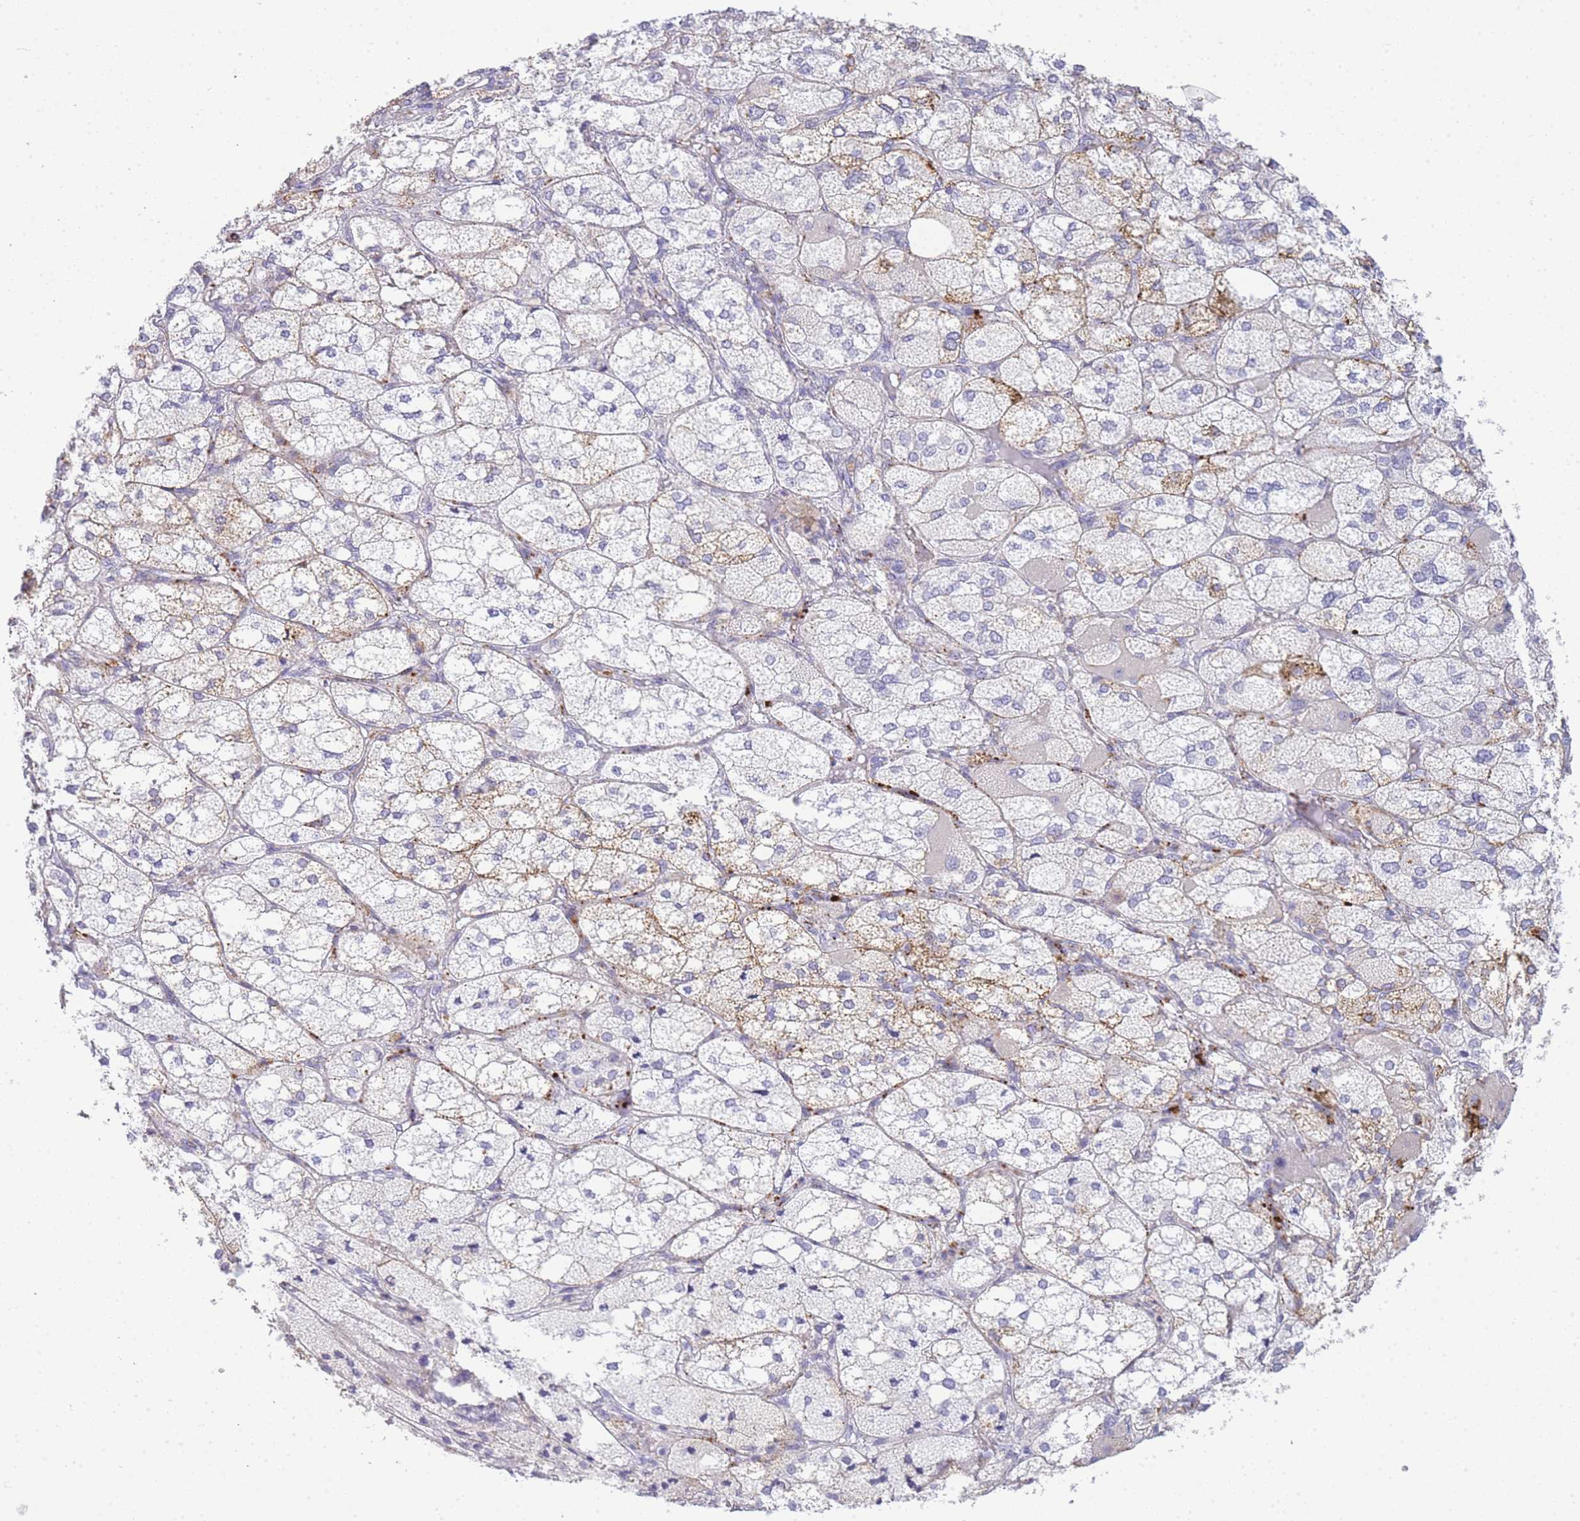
{"staining": {"intensity": "moderate", "quantity": "<25%", "location": "cytoplasmic/membranous"}, "tissue": "adrenal gland", "cell_type": "Glandular cells", "image_type": "normal", "snomed": [{"axis": "morphology", "description": "Normal tissue, NOS"}, {"axis": "topography", "description": "Adrenal gland"}], "caption": "Adrenal gland stained for a protein (brown) exhibits moderate cytoplasmic/membranous positive positivity in approximately <25% of glandular cells.", "gene": "RHO", "patient": {"sex": "female", "age": 61}}